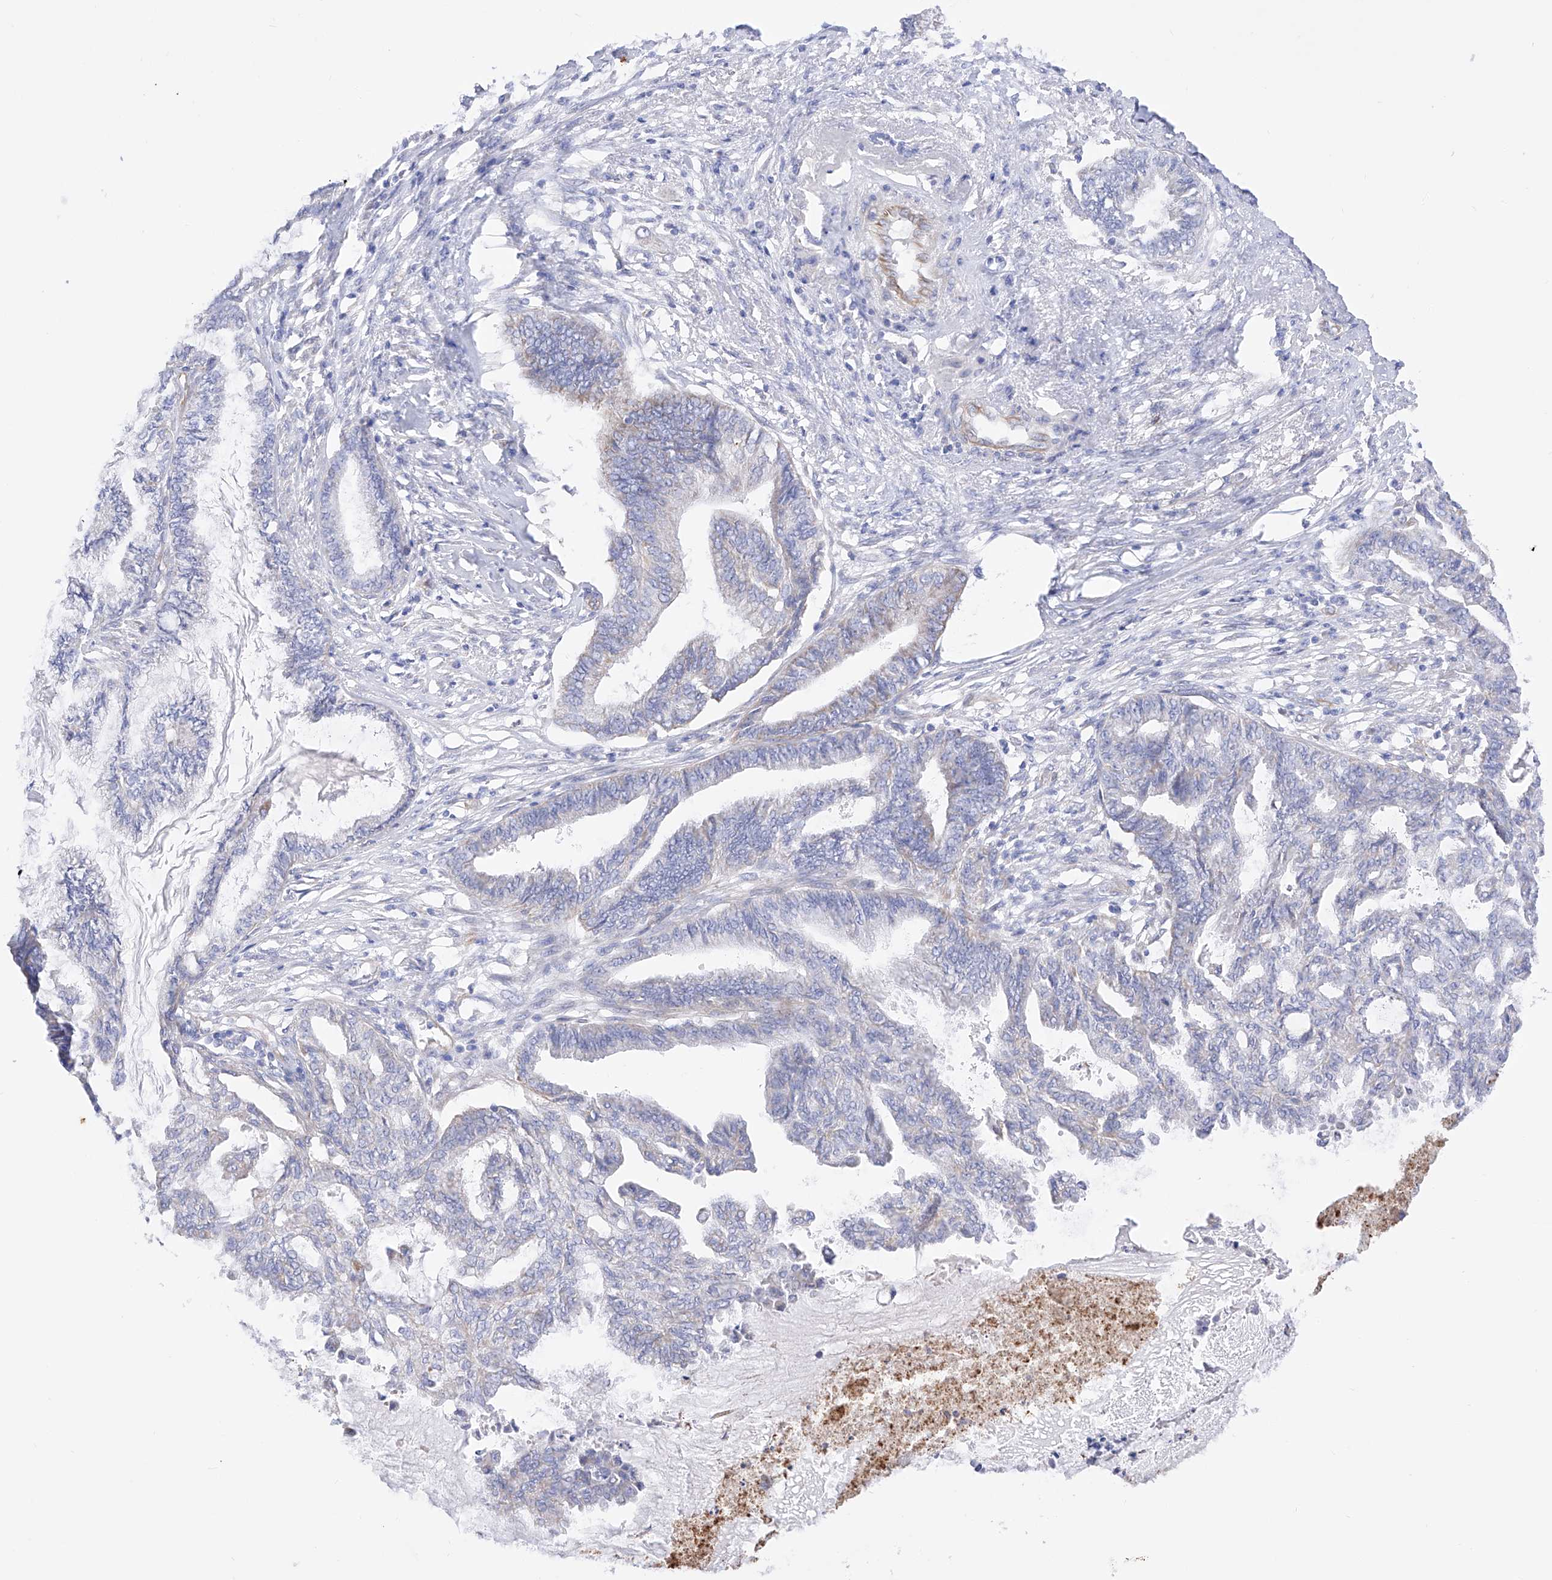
{"staining": {"intensity": "negative", "quantity": "none", "location": "none"}, "tissue": "endometrial cancer", "cell_type": "Tumor cells", "image_type": "cancer", "snomed": [{"axis": "morphology", "description": "Adenocarcinoma, NOS"}, {"axis": "topography", "description": "Endometrium"}], "caption": "Adenocarcinoma (endometrial) was stained to show a protein in brown. There is no significant positivity in tumor cells. (Stains: DAB immunohistochemistry (IHC) with hematoxylin counter stain, Microscopy: brightfield microscopy at high magnification).", "gene": "FLG", "patient": {"sex": "female", "age": 86}}